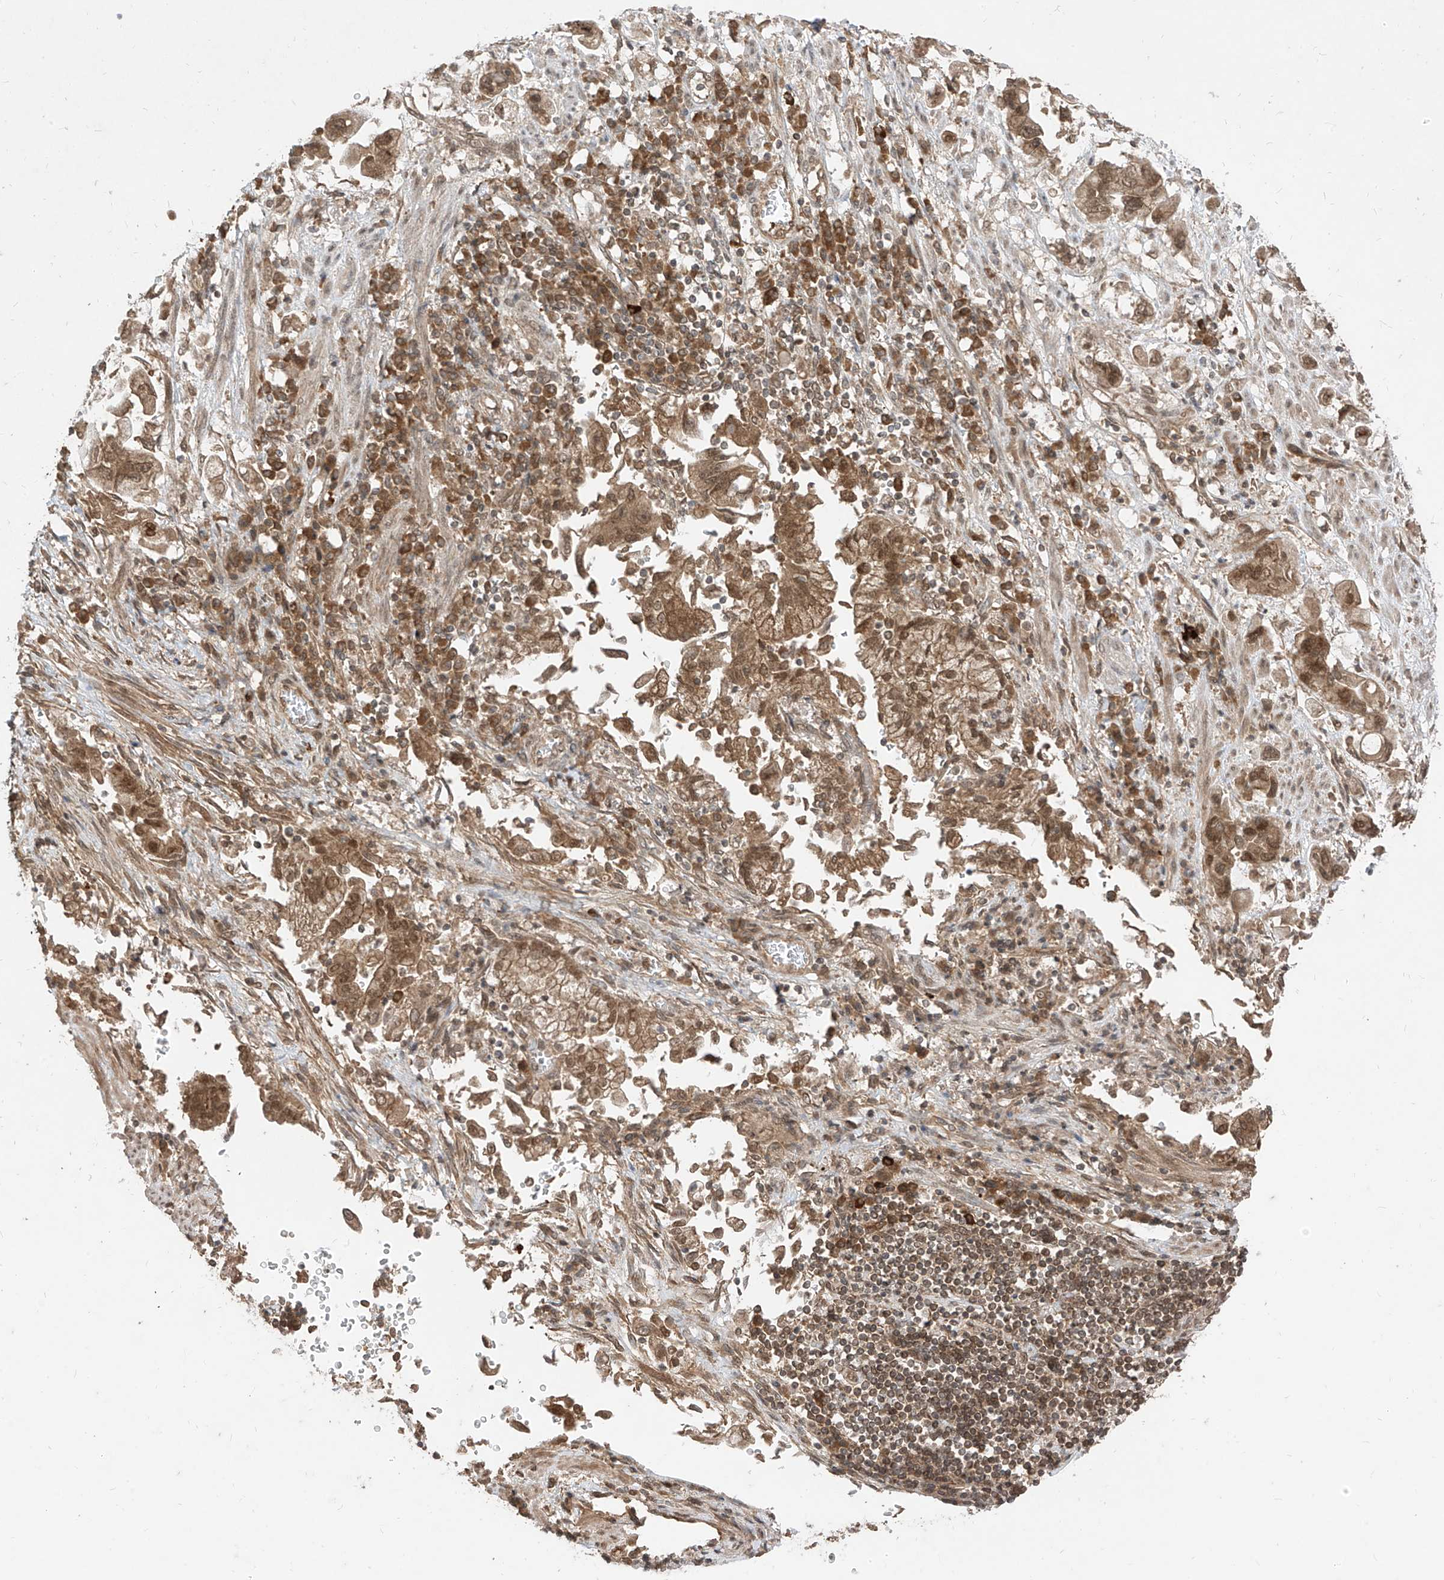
{"staining": {"intensity": "moderate", "quantity": ">75%", "location": "cytoplasmic/membranous,nuclear"}, "tissue": "stomach cancer", "cell_type": "Tumor cells", "image_type": "cancer", "snomed": [{"axis": "morphology", "description": "Adenocarcinoma, NOS"}, {"axis": "topography", "description": "Stomach"}], "caption": "High-power microscopy captured an immunohistochemistry (IHC) image of stomach adenocarcinoma, revealing moderate cytoplasmic/membranous and nuclear staining in approximately >75% of tumor cells. (Brightfield microscopy of DAB IHC at high magnification).", "gene": "LCOR", "patient": {"sex": "male", "age": 62}}